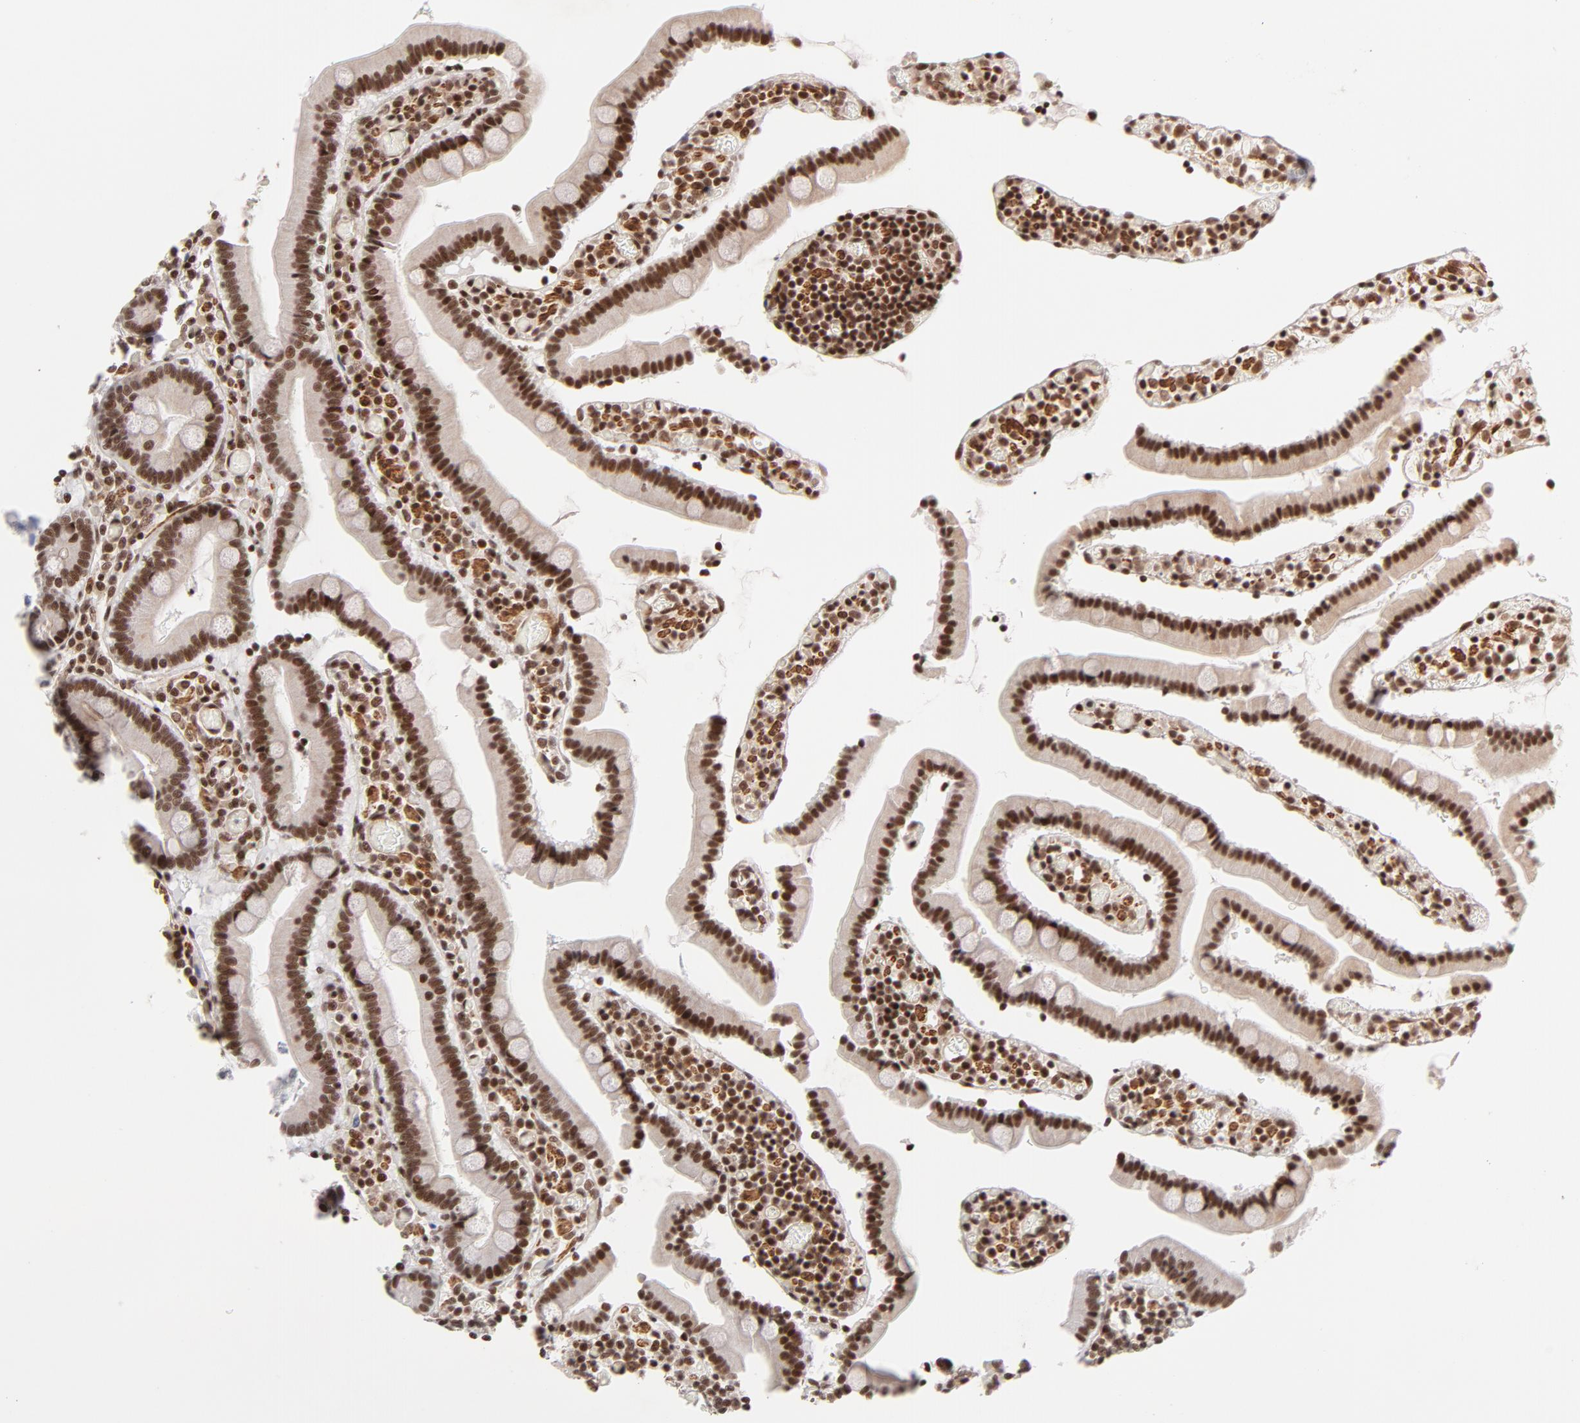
{"staining": {"intensity": "strong", "quantity": ">75%", "location": "cytoplasmic/membranous,nuclear"}, "tissue": "duodenum", "cell_type": "Glandular cells", "image_type": "normal", "snomed": [{"axis": "morphology", "description": "Normal tissue, NOS"}, {"axis": "topography", "description": "Duodenum"}], "caption": "High-power microscopy captured an immunohistochemistry (IHC) image of unremarkable duodenum, revealing strong cytoplasmic/membranous,nuclear expression in approximately >75% of glandular cells. The staining was performed using DAB to visualize the protein expression in brown, while the nuclei were stained in blue with hematoxylin (Magnification: 20x).", "gene": "CTCF", "patient": {"sex": "female", "age": 53}}